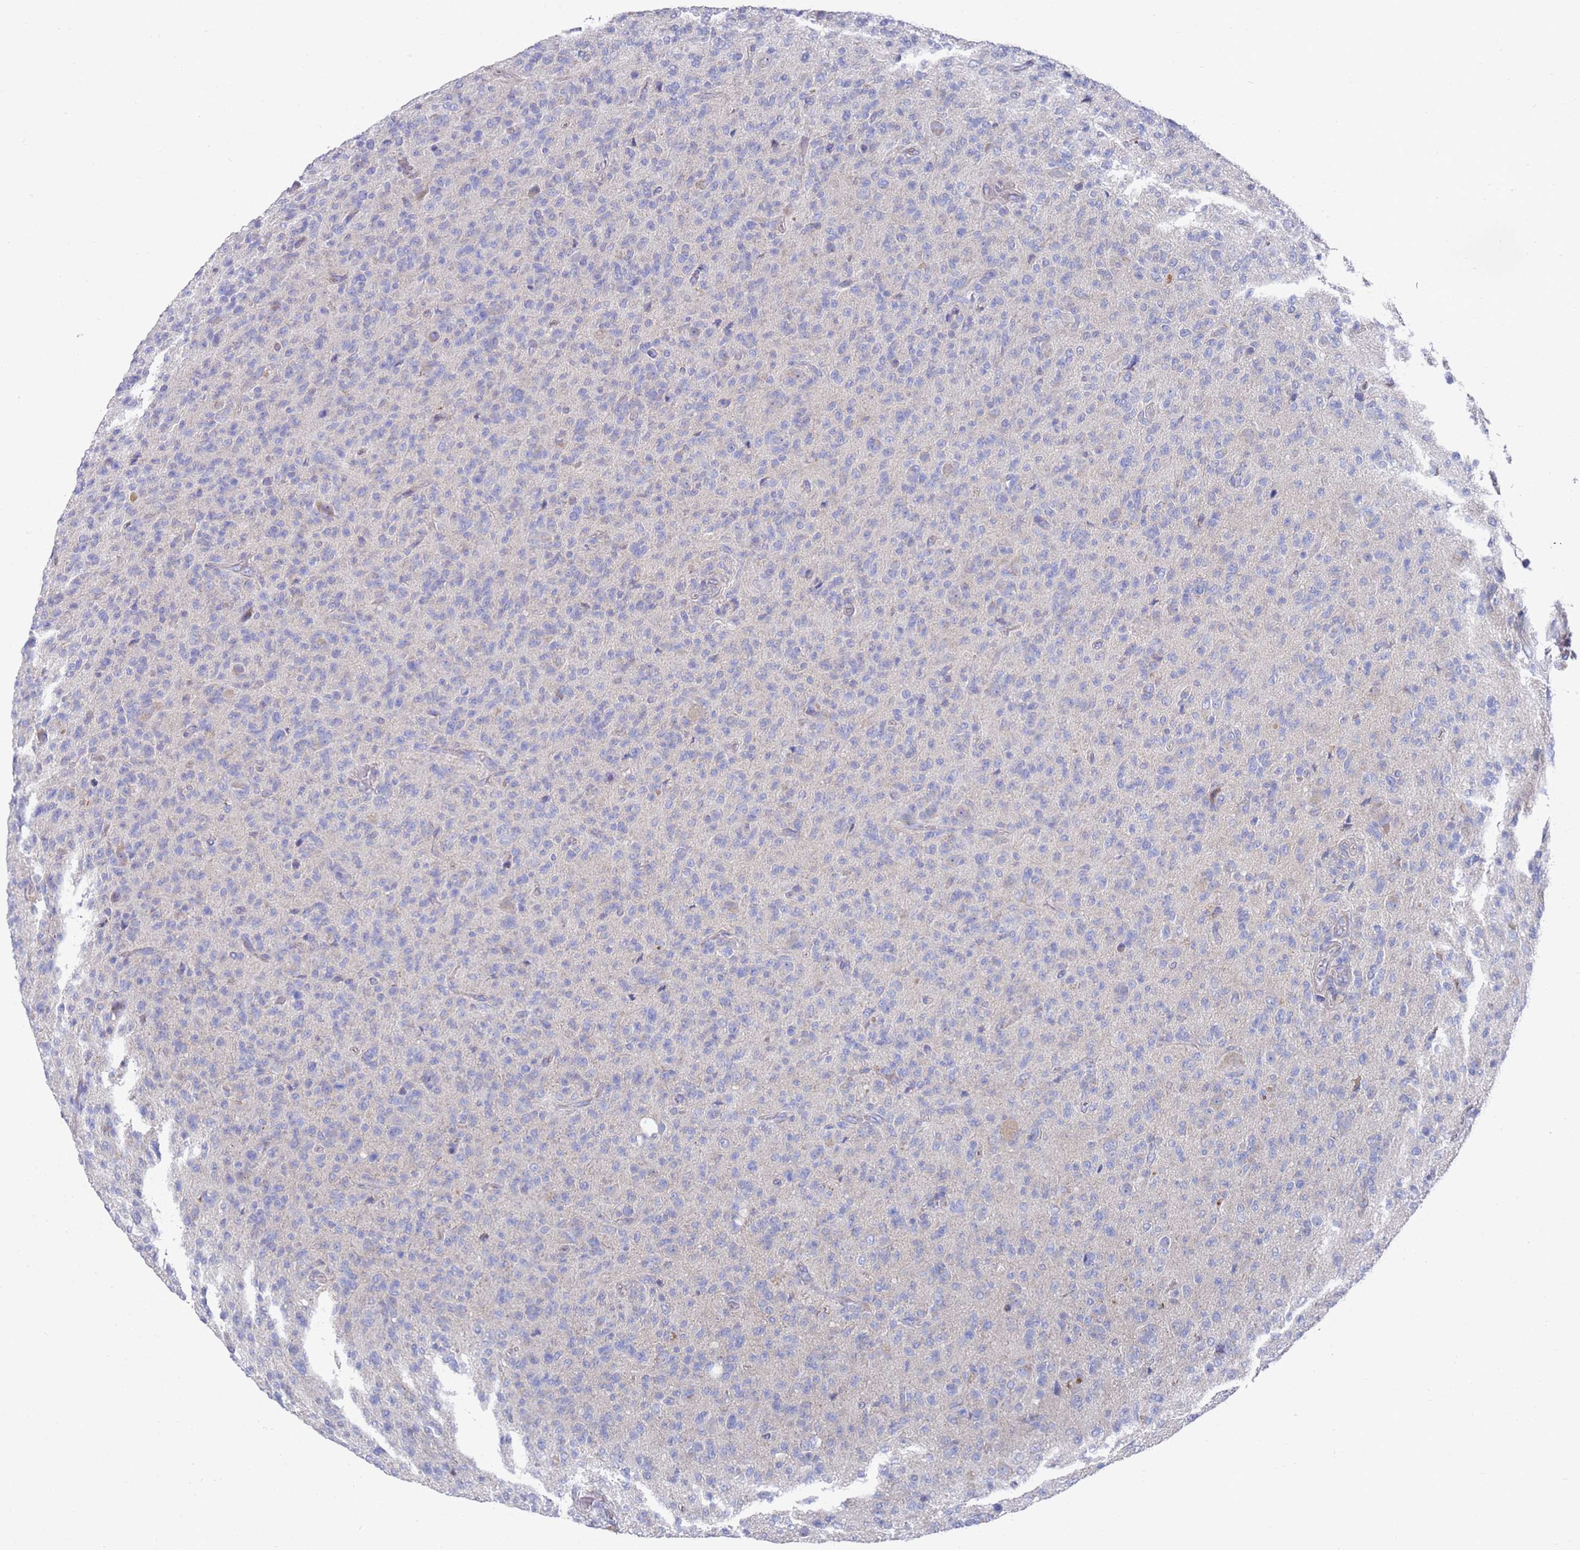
{"staining": {"intensity": "negative", "quantity": "none", "location": "none"}, "tissue": "glioma", "cell_type": "Tumor cells", "image_type": "cancer", "snomed": [{"axis": "morphology", "description": "Glioma, malignant, High grade"}, {"axis": "topography", "description": "Brain"}], "caption": "DAB (3,3'-diaminobenzidine) immunohistochemical staining of glioma exhibits no significant expression in tumor cells.", "gene": "SCAPER", "patient": {"sex": "female", "age": 57}}